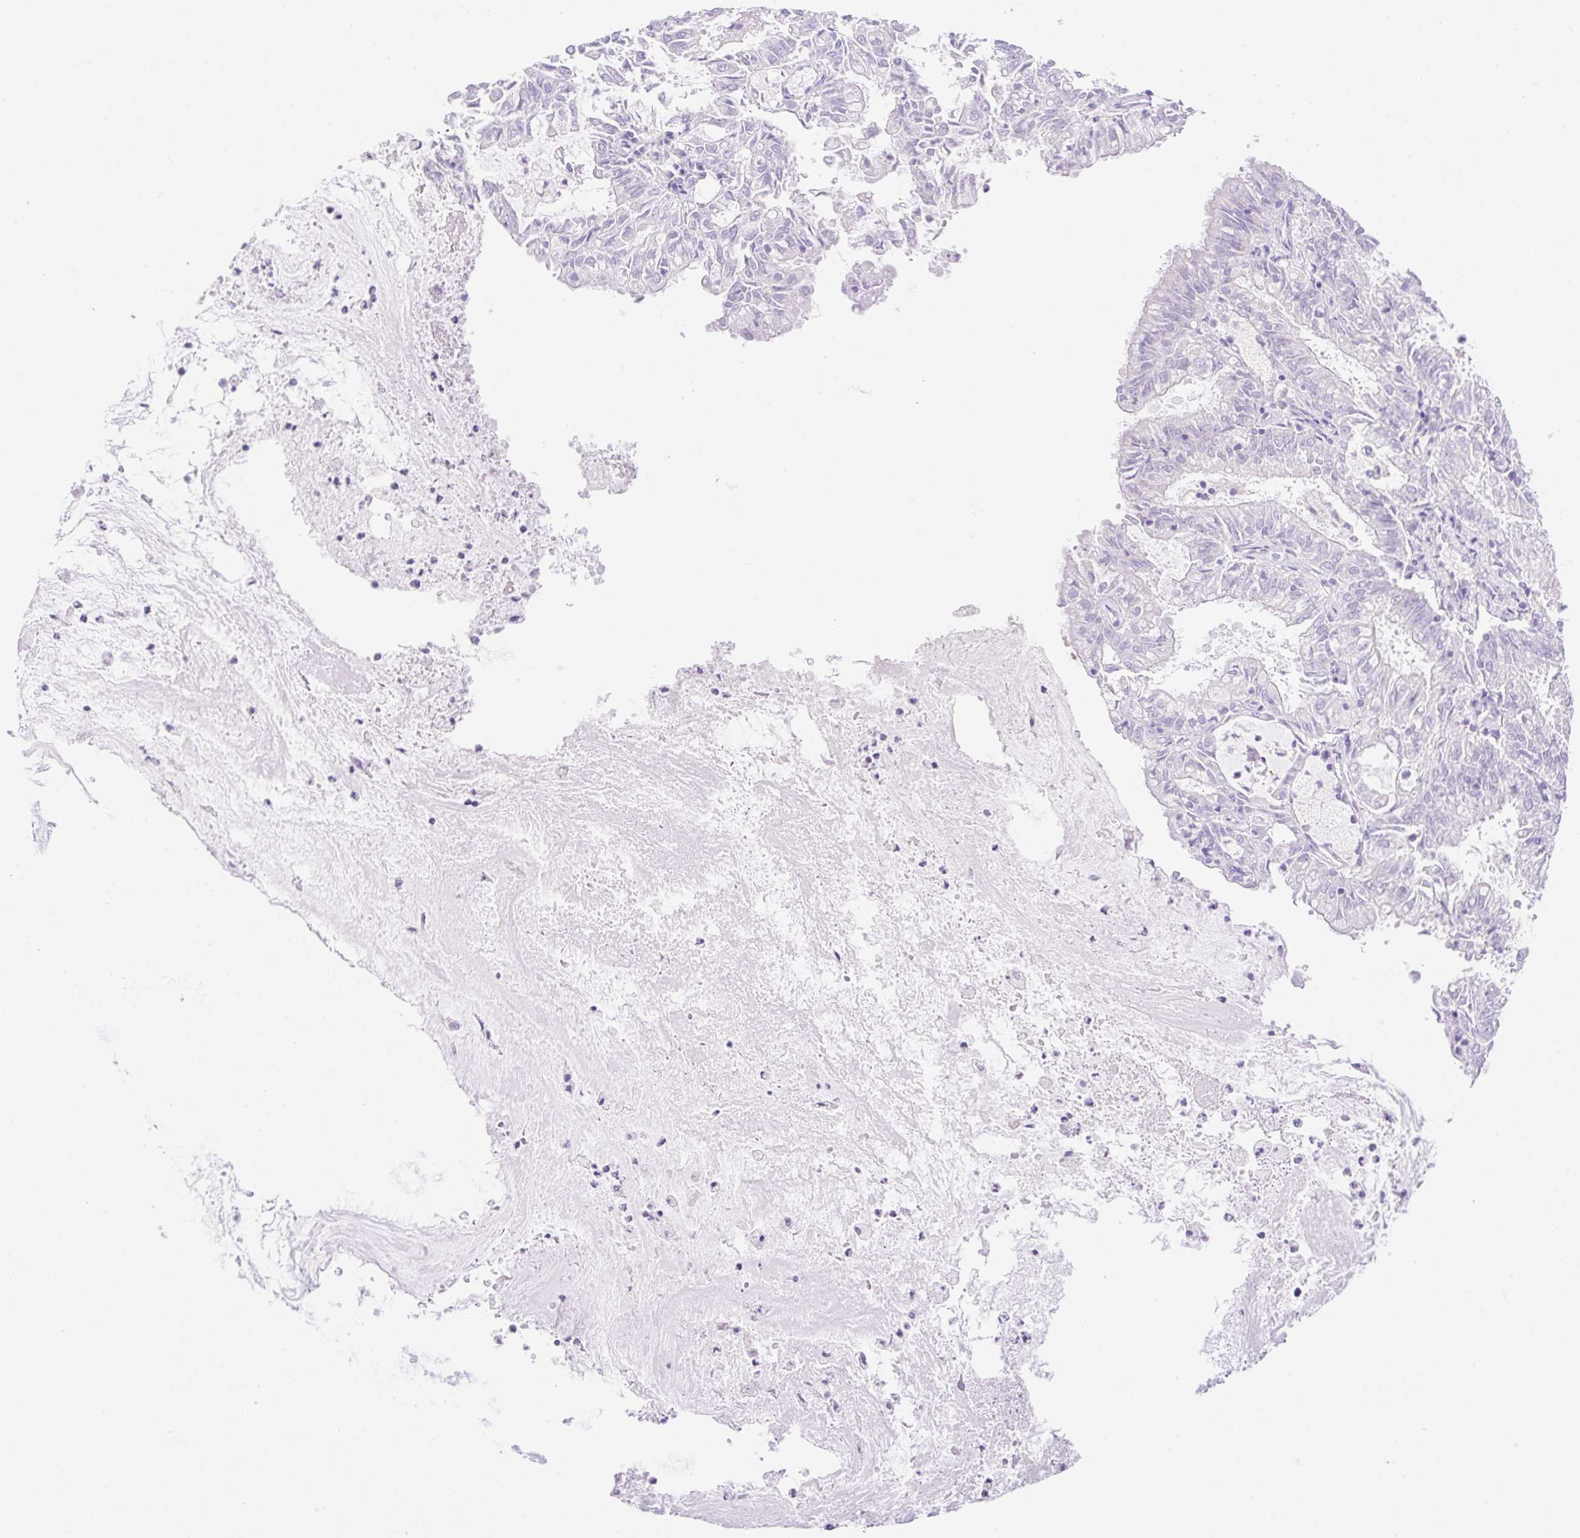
{"staining": {"intensity": "negative", "quantity": "none", "location": "none"}, "tissue": "endometrial cancer", "cell_type": "Tumor cells", "image_type": "cancer", "snomed": [{"axis": "morphology", "description": "Adenocarcinoma, NOS"}, {"axis": "topography", "description": "Endometrium"}], "caption": "Photomicrograph shows no significant protein staining in tumor cells of endometrial adenocarcinoma.", "gene": "CDX1", "patient": {"sex": "female", "age": 57}}